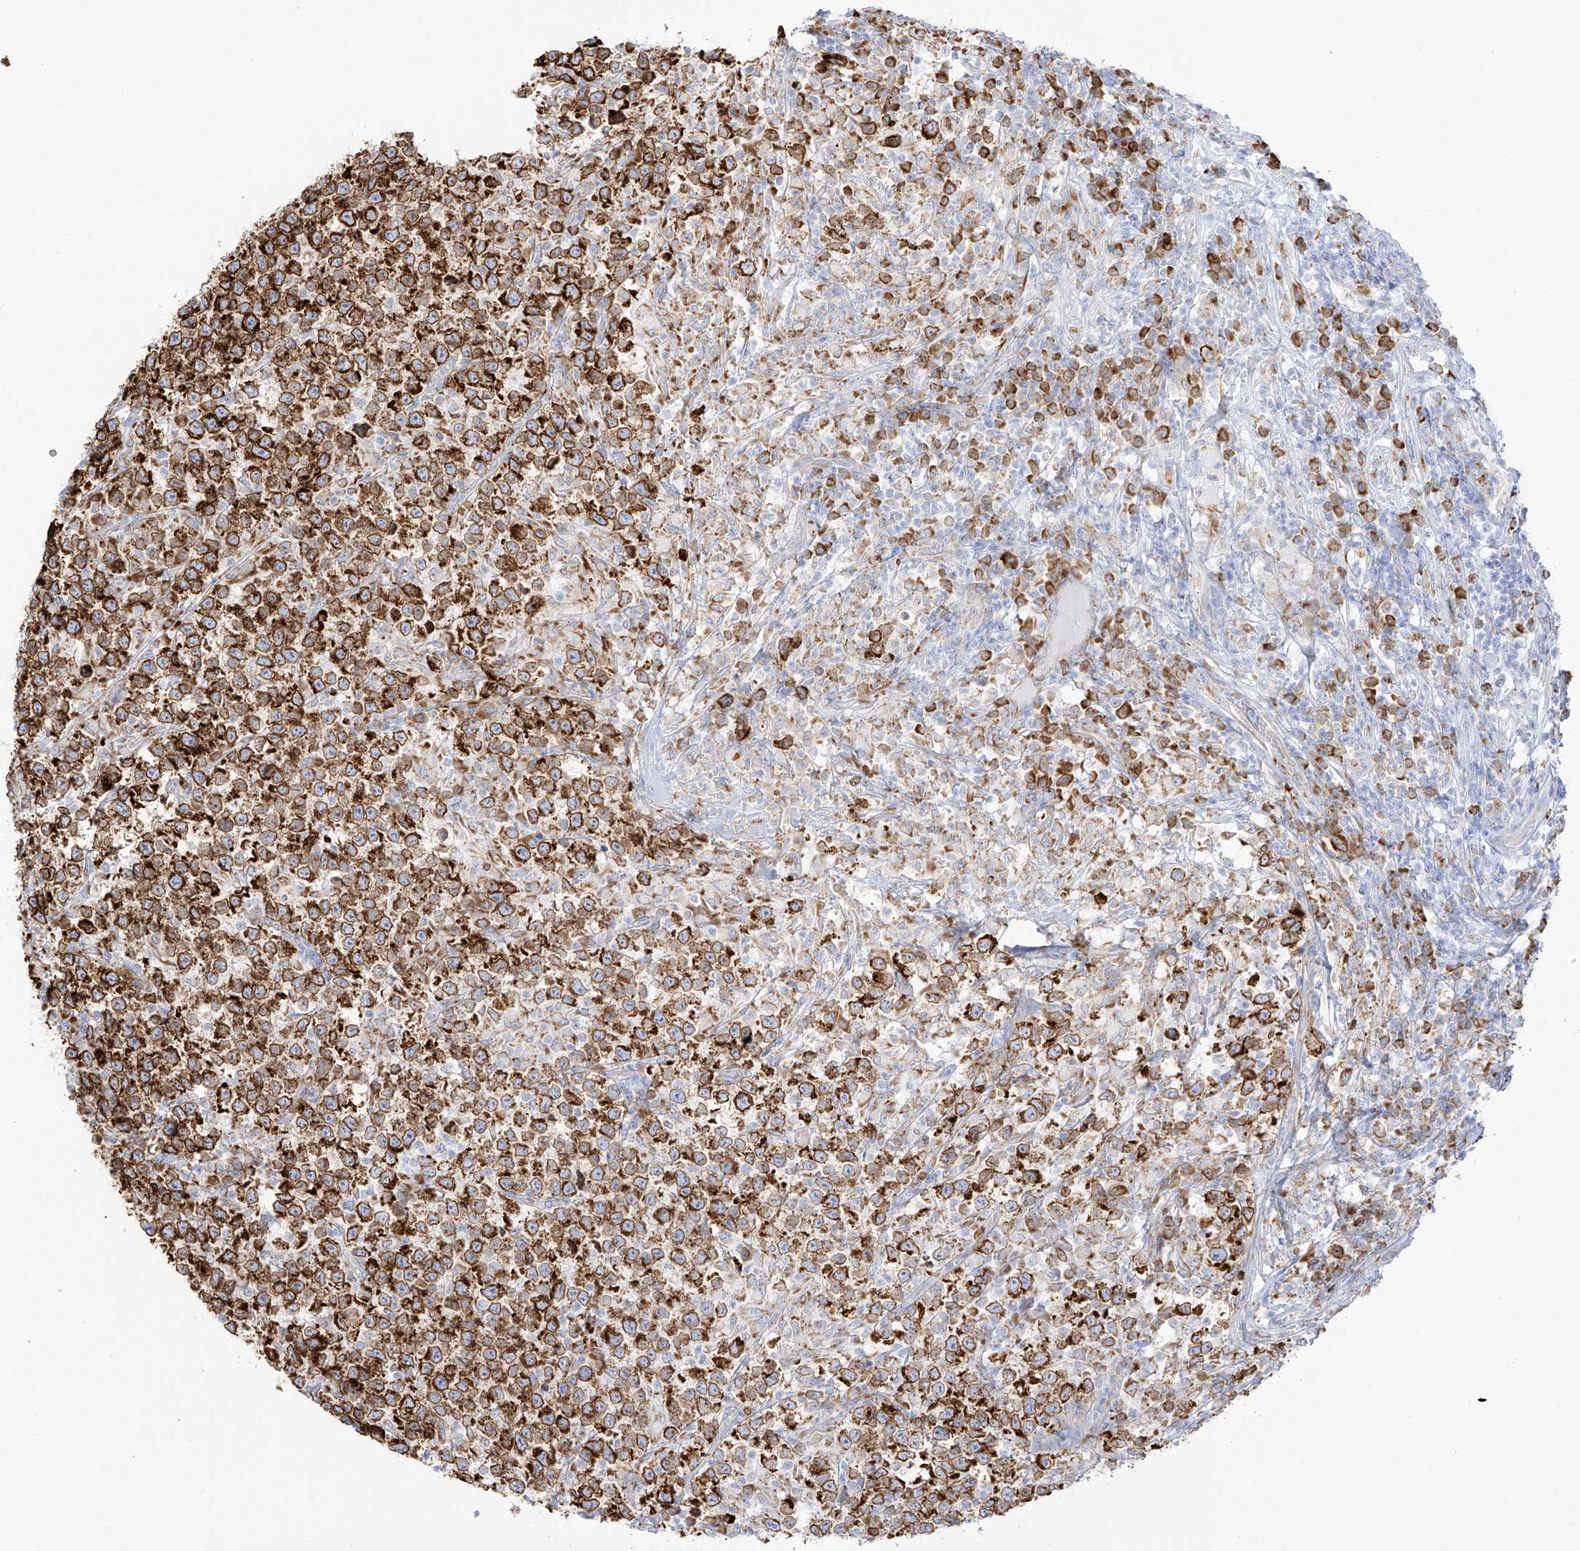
{"staining": {"intensity": "strong", "quantity": ">75%", "location": "cytoplasmic/membranous"}, "tissue": "testis cancer", "cell_type": "Tumor cells", "image_type": "cancer", "snomed": [{"axis": "morphology", "description": "Normal tissue, NOS"}, {"axis": "morphology", "description": "Seminoma, NOS"}, {"axis": "topography", "description": "Testis"}], "caption": "Immunohistochemistry of human seminoma (testis) shows high levels of strong cytoplasmic/membranous positivity in approximately >75% of tumor cells.", "gene": "LRRC59", "patient": {"sex": "male", "age": 43}}